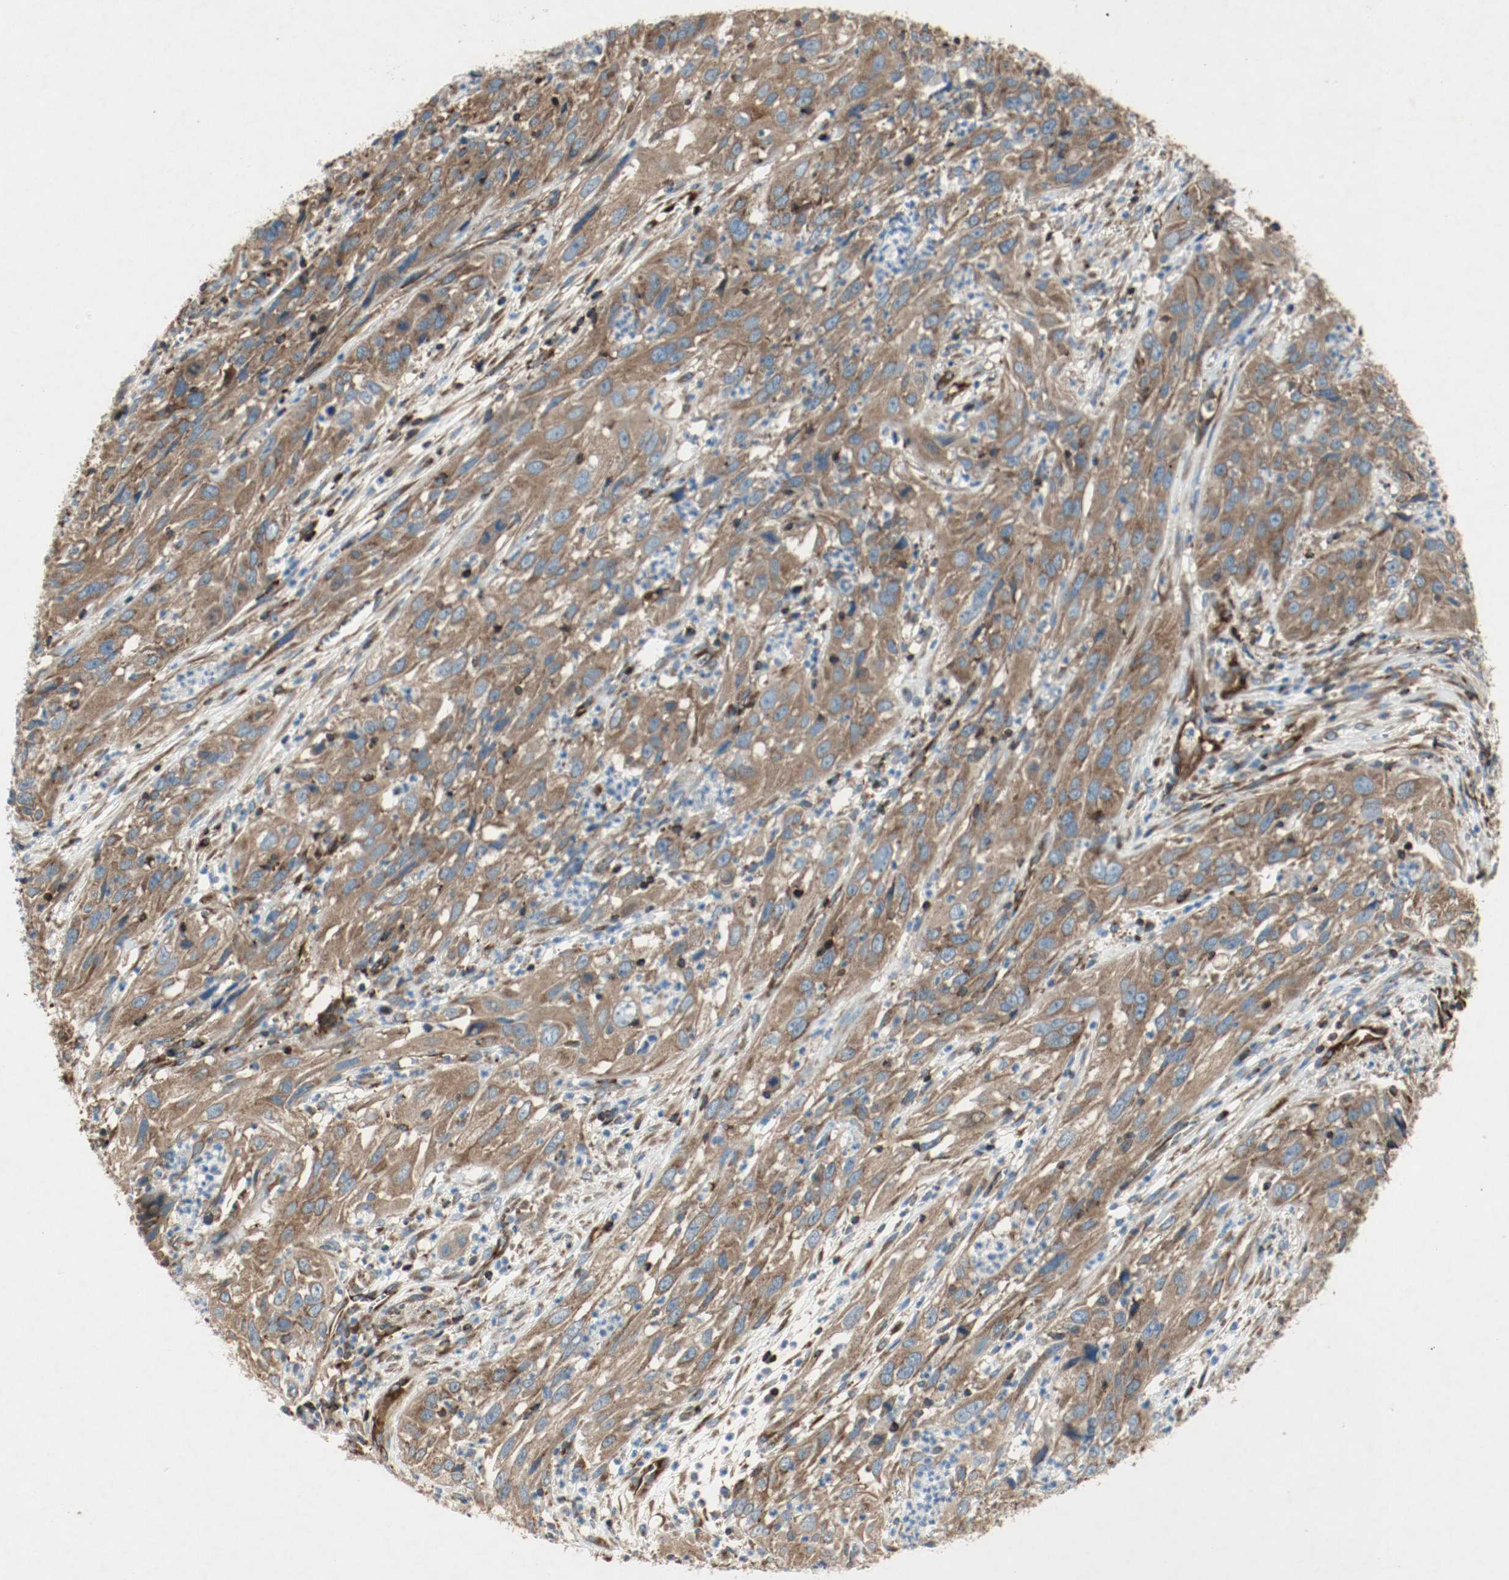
{"staining": {"intensity": "moderate", "quantity": ">75%", "location": "cytoplasmic/membranous"}, "tissue": "cervical cancer", "cell_type": "Tumor cells", "image_type": "cancer", "snomed": [{"axis": "morphology", "description": "Squamous cell carcinoma, NOS"}, {"axis": "topography", "description": "Cervix"}], "caption": "IHC photomicrograph of human cervical squamous cell carcinoma stained for a protein (brown), which exhibits medium levels of moderate cytoplasmic/membranous expression in approximately >75% of tumor cells.", "gene": "PLCG1", "patient": {"sex": "female", "age": 32}}